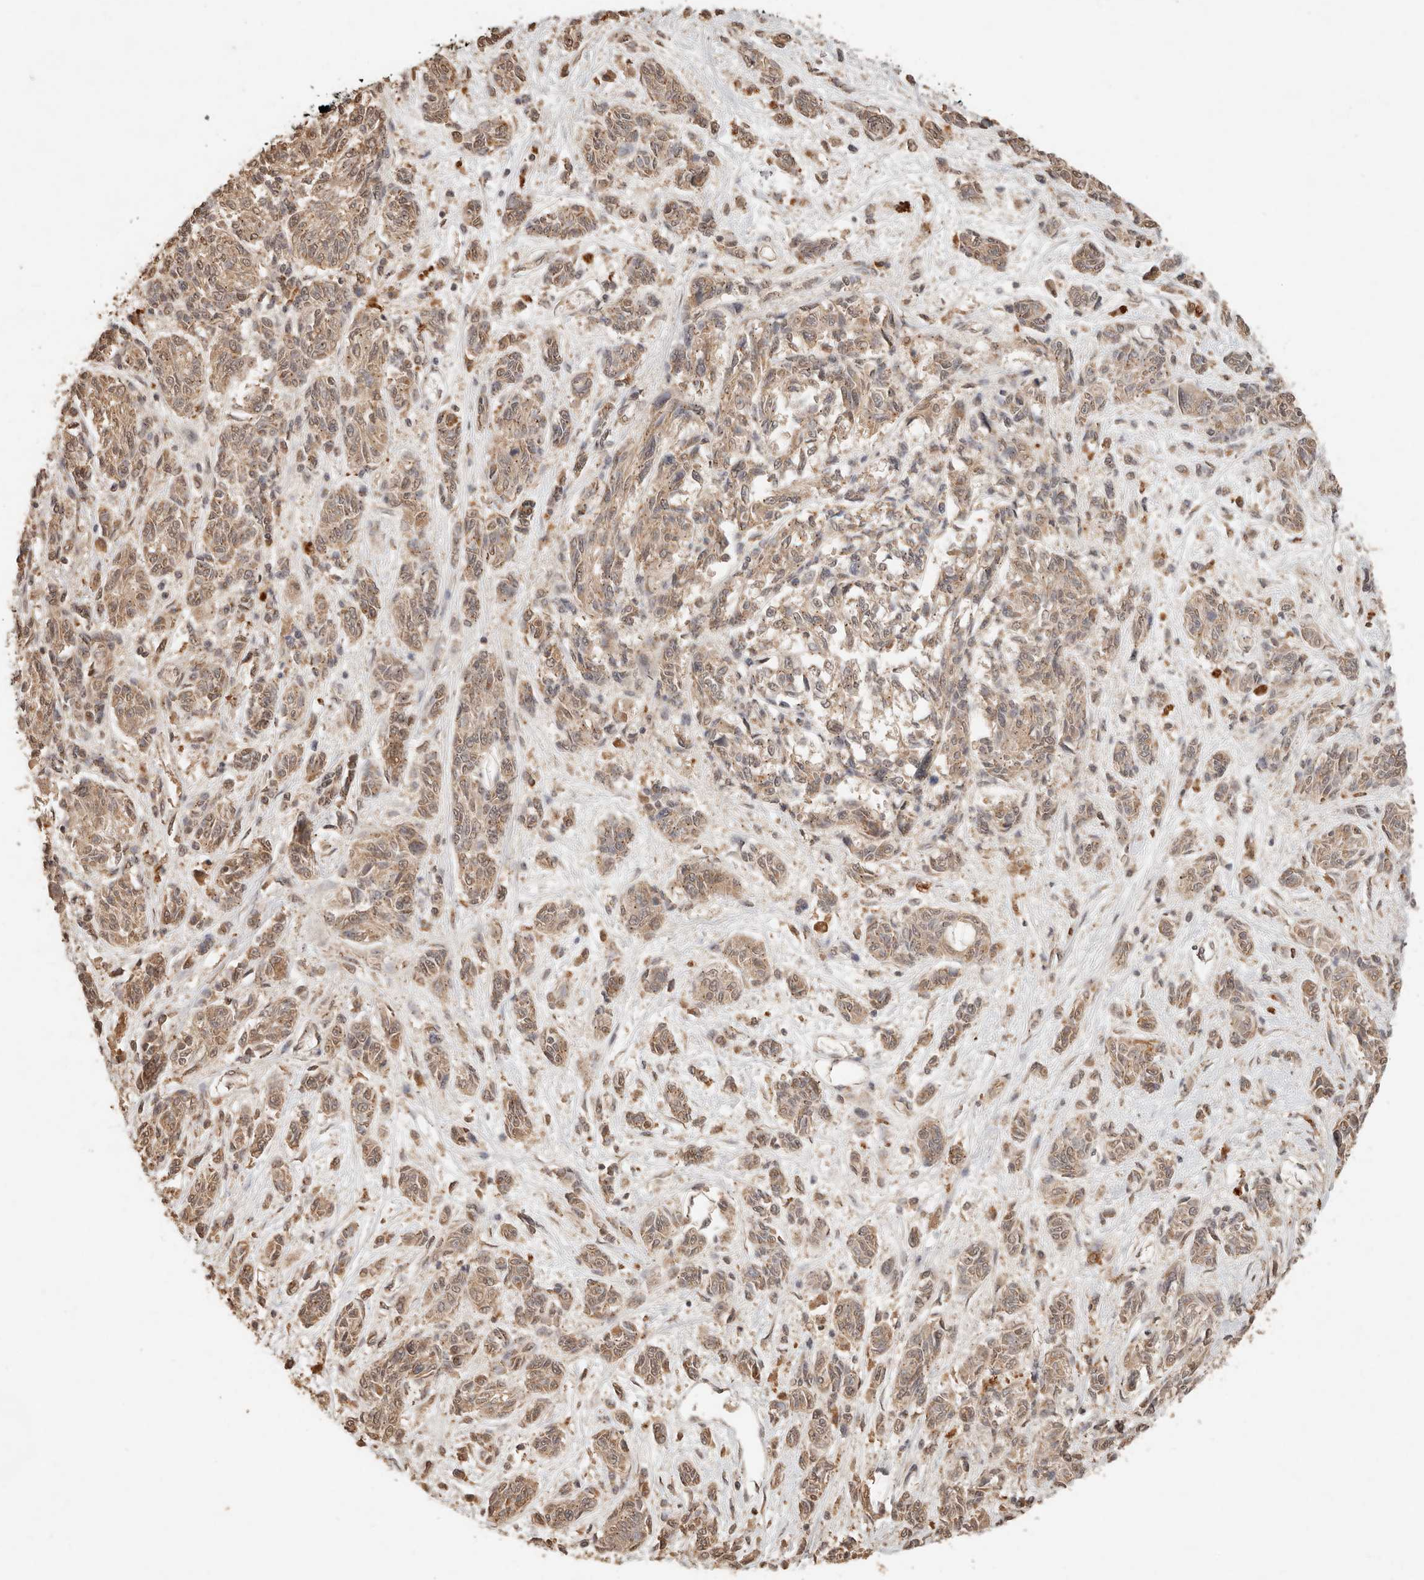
{"staining": {"intensity": "moderate", "quantity": ">75%", "location": "cytoplasmic/membranous,nuclear"}, "tissue": "melanoma", "cell_type": "Tumor cells", "image_type": "cancer", "snomed": [{"axis": "morphology", "description": "Malignant melanoma, NOS"}, {"axis": "topography", "description": "Skin"}], "caption": "Moderate cytoplasmic/membranous and nuclear protein positivity is present in about >75% of tumor cells in melanoma. Nuclei are stained in blue.", "gene": "LMO4", "patient": {"sex": "male", "age": 53}}